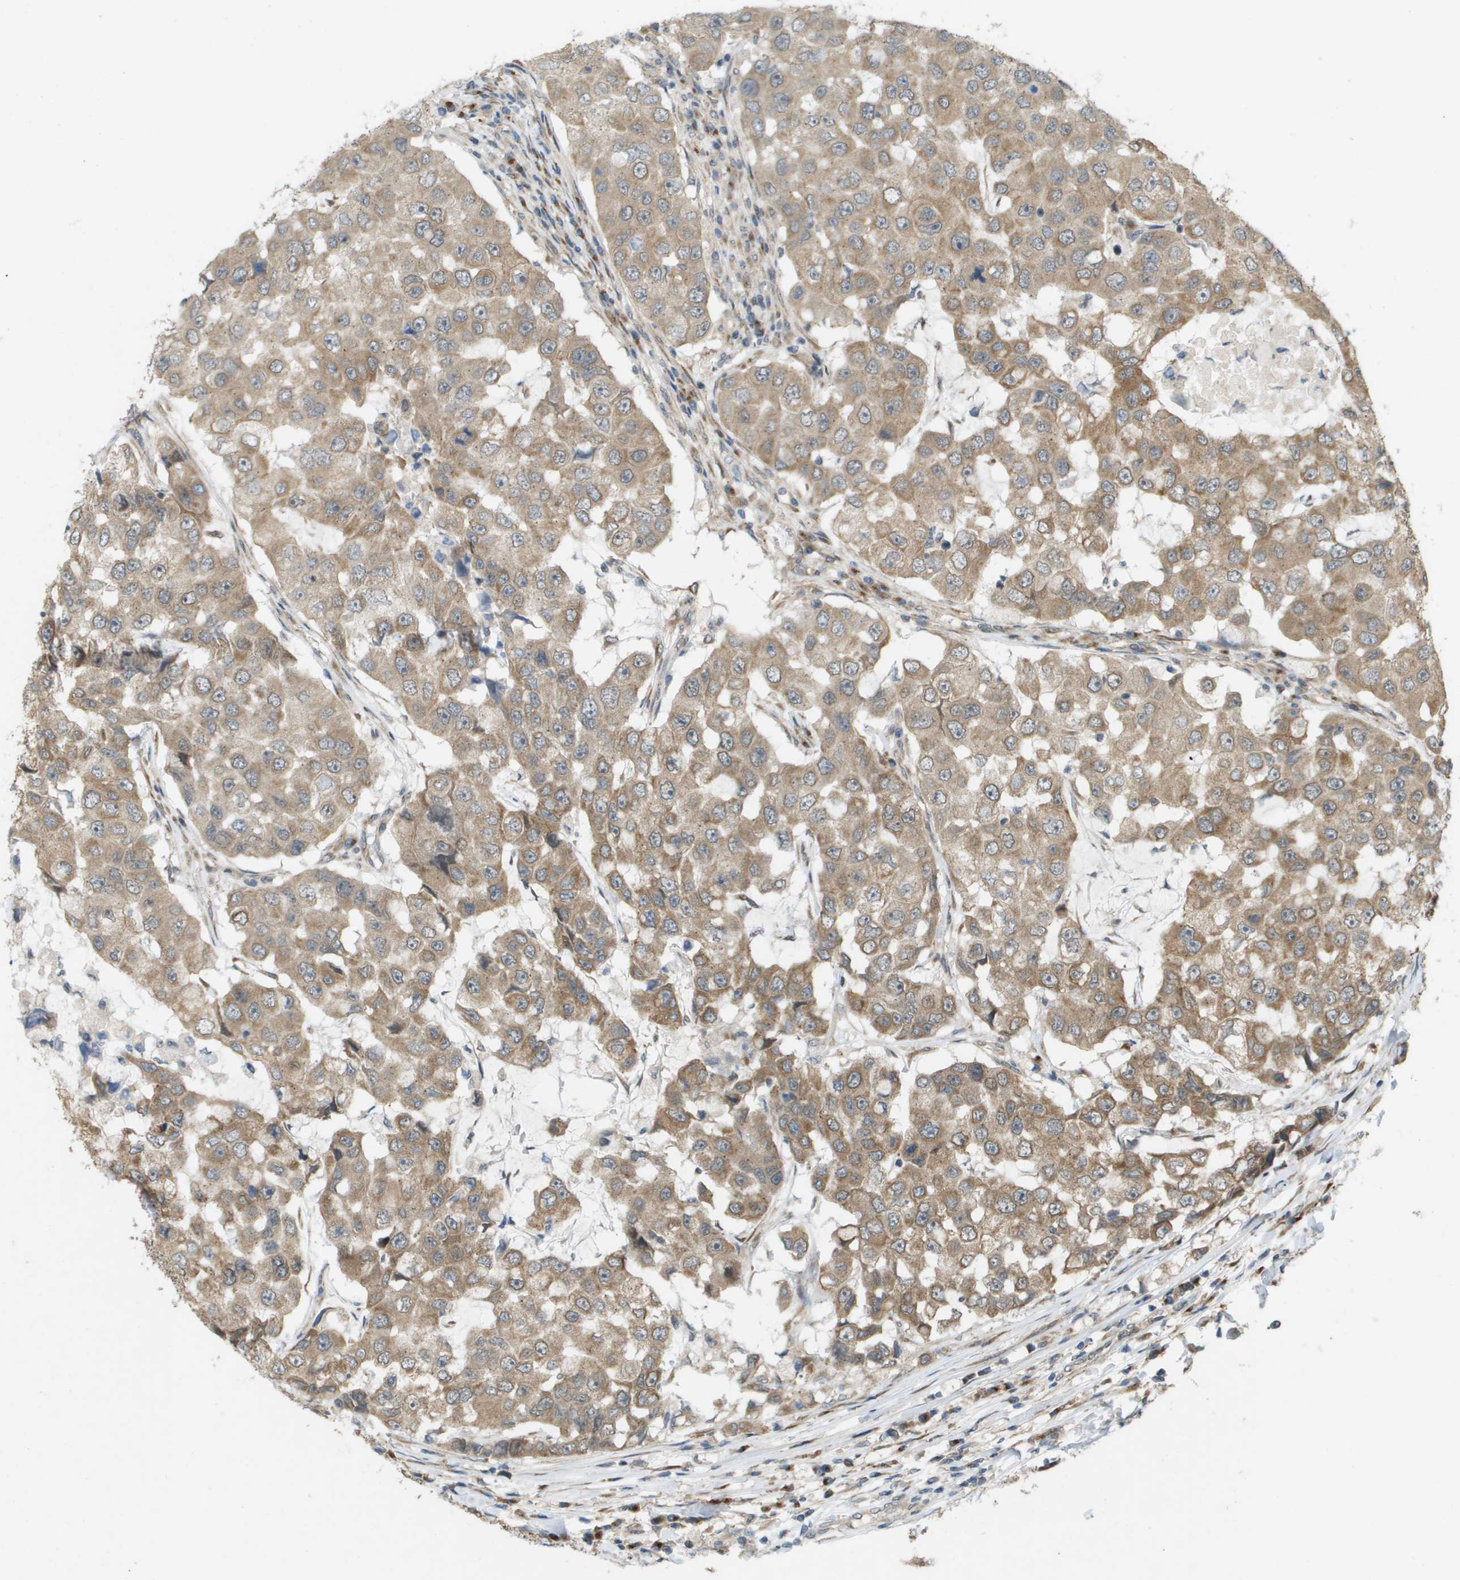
{"staining": {"intensity": "moderate", "quantity": ">75%", "location": "cytoplasmic/membranous"}, "tissue": "breast cancer", "cell_type": "Tumor cells", "image_type": "cancer", "snomed": [{"axis": "morphology", "description": "Duct carcinoma"}, {"axis": "topography", "description": "Breast"}], "caption": "Breast intraductal carcinoma stained with DAB (3,3'-diaminobenzidine) immunohistochemistry exhibits medium levels of moderate cytoplasmic/membranous staining in about >75% of tumor cells.", "gene": "IFNLR1", "patient": {"sex": "female", "age": 27}}